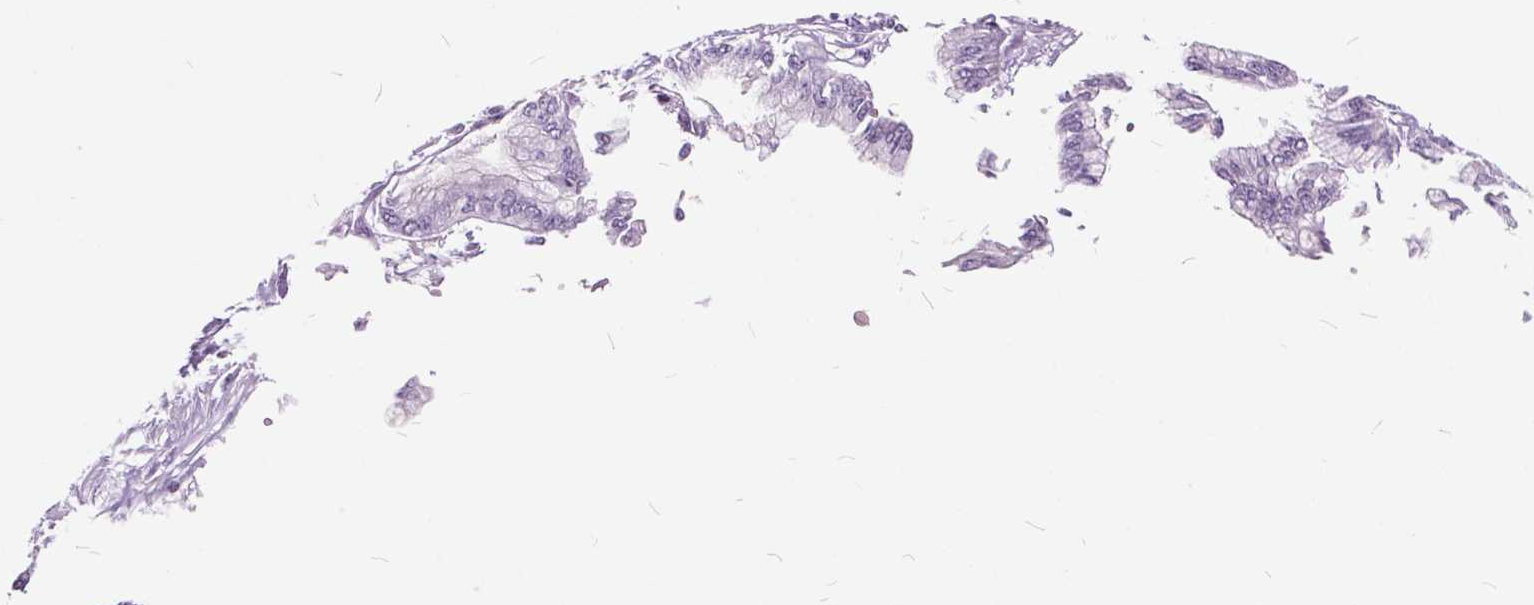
{"staining": {"intensity": "negative", "quantity": "none", "location": "none"}, "tissue": "pancreatic cancer", "cell_type": "Tumor cells", "image_type": "cancer", "snomed": [{"axis": "morphology", "description": "Adenocarcinoma, NOS"}, {"axis": "topography", "description": "Pancreas"}], "caption": "The micrograph reveals no staining of tumor cells in adenocarcinoma (pancreatic).", "gene": "SP140", "patient": {"sex": "female", "age": 68}}